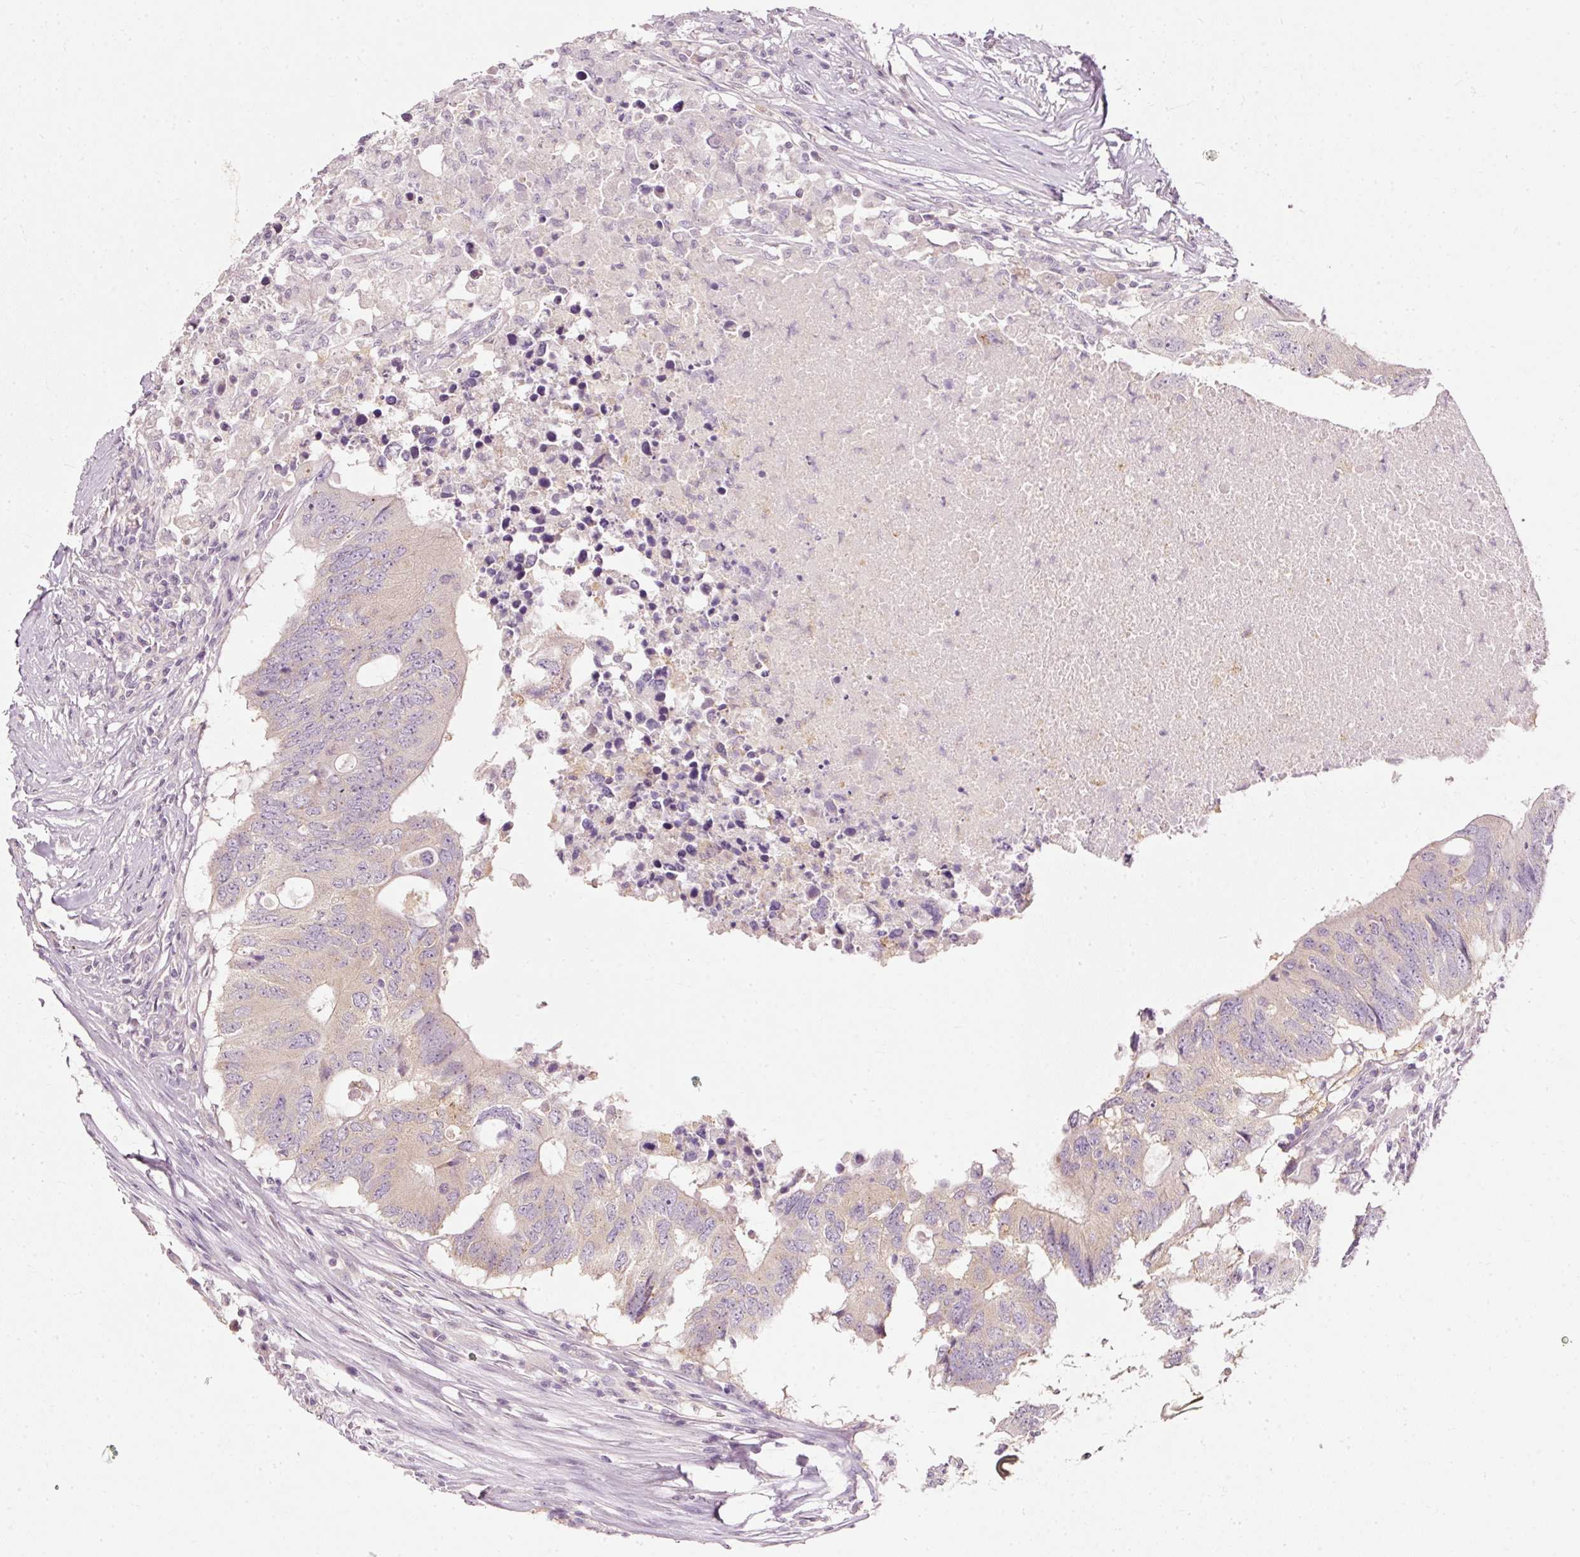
{"staining": {"intensity": "negative", "quantity": "none", "location": "none"}, "tissue": "colorectal cancer", "cell_type": "Tumor cells", "image_type": "cancer", "snomed": [{"axis": "morphology", "description": "Adenocarcinoma, NOS"}, {"axis": "topography", "description": "Colon"}], "caption": "High power microscopy micrograph of an immunohistochemistry image of colorectal cancer (adenocarcinoma), revealing no significant staining in tumor cells.", "gene": "ARMH3", "patient": {"sex": "male", "age": 71}}